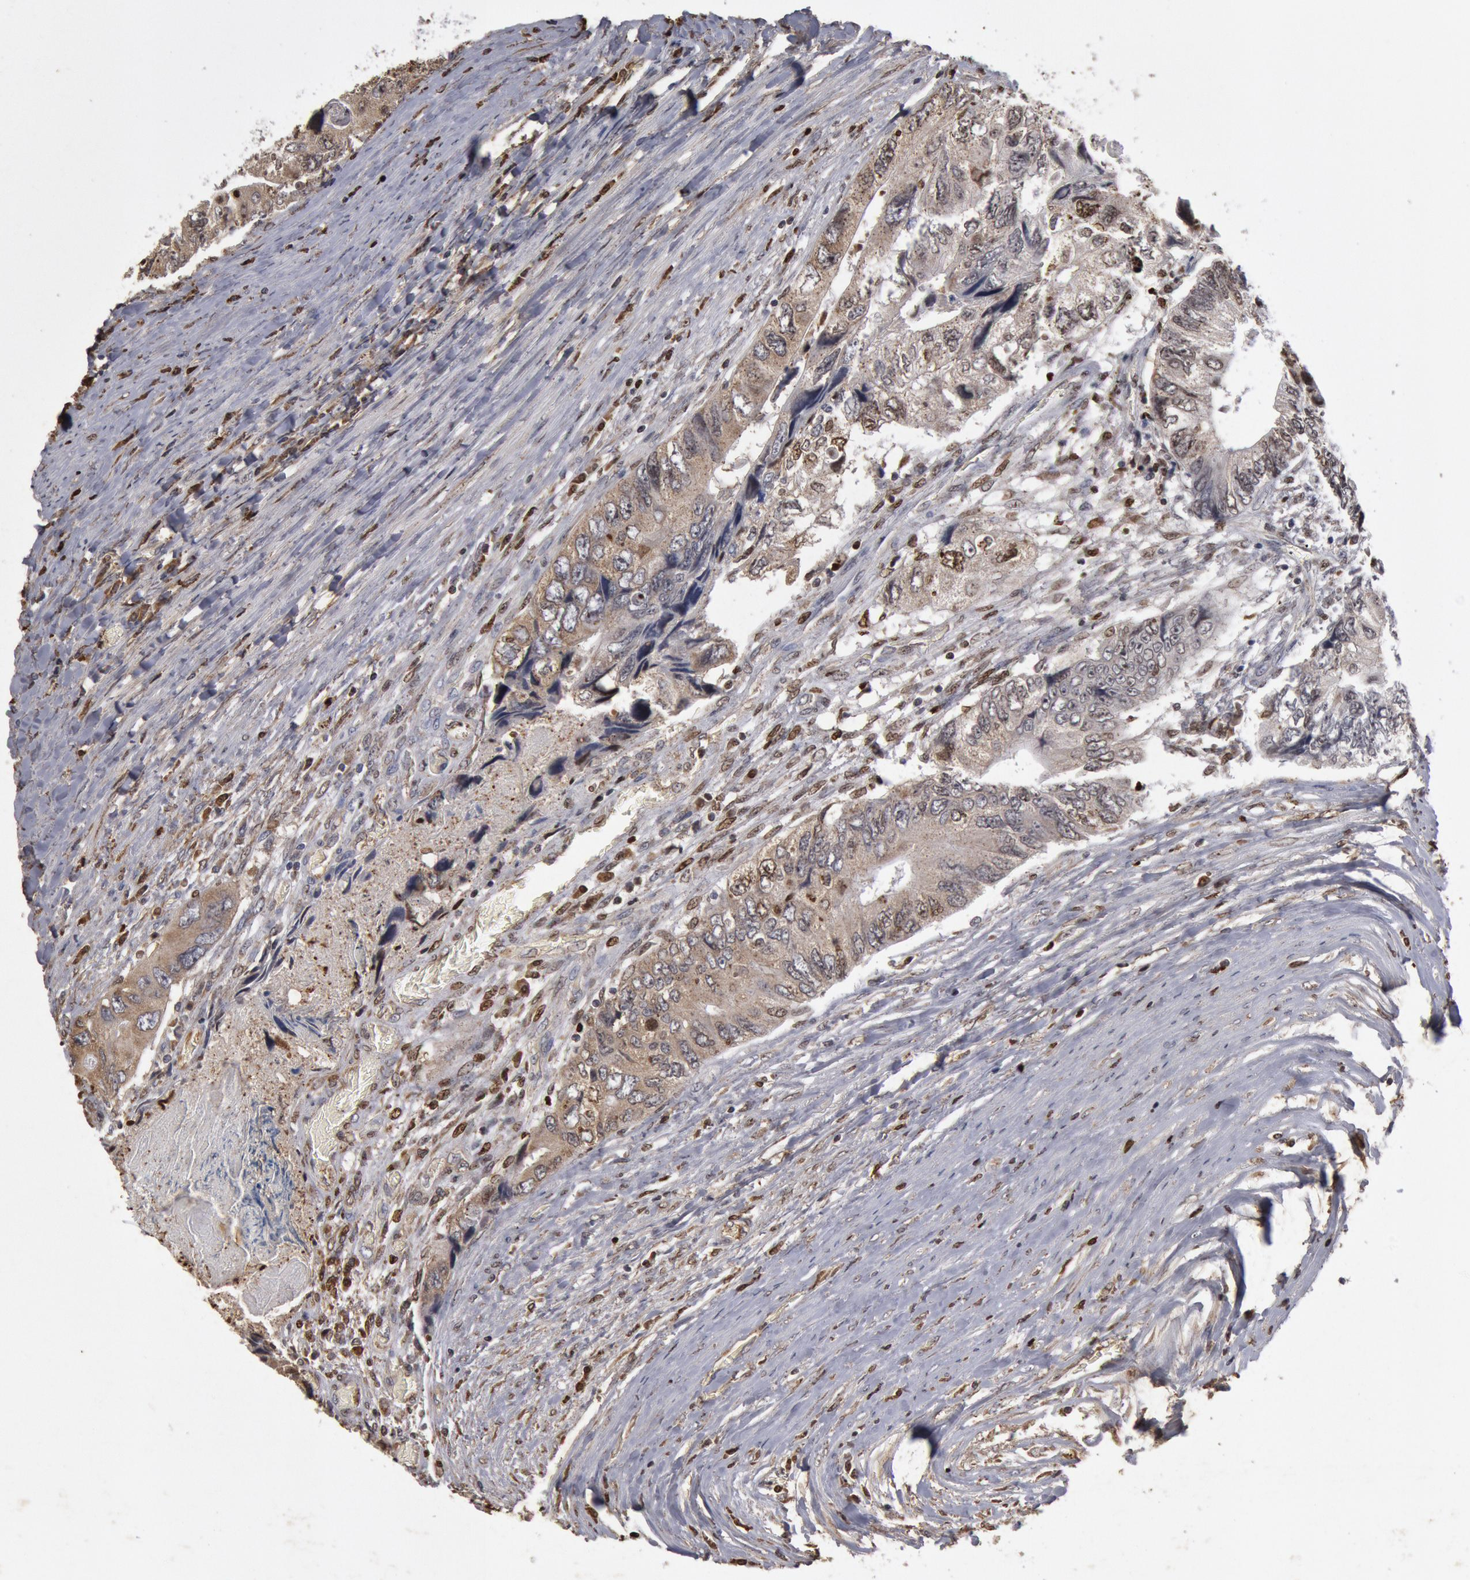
{"staining": {"intensity": "moderate", "quantity": "25%-75%", "location": "cytoplasmic/membranous,nuclear"}, "tissue": "colorectal cancer", "cell_type": "Tumor cells", "image_type": "cancer", "snomed": [{"axis": "morphology", "description": "Adenocarcinoma, NOS"}, {"axis": "topography", "description": "Rectum"}], "caption": "Adenocarcinoma (colorectal) stained with DAB (3,3'-diaminobenzidine) IHC reveals medium levels of moderate cytoplasmic/membranous and nuclear expression in approximately 25%-75% of tumor cells.", "gene": "FOXA2", "patient": {"sex": "female", "age": 82}}